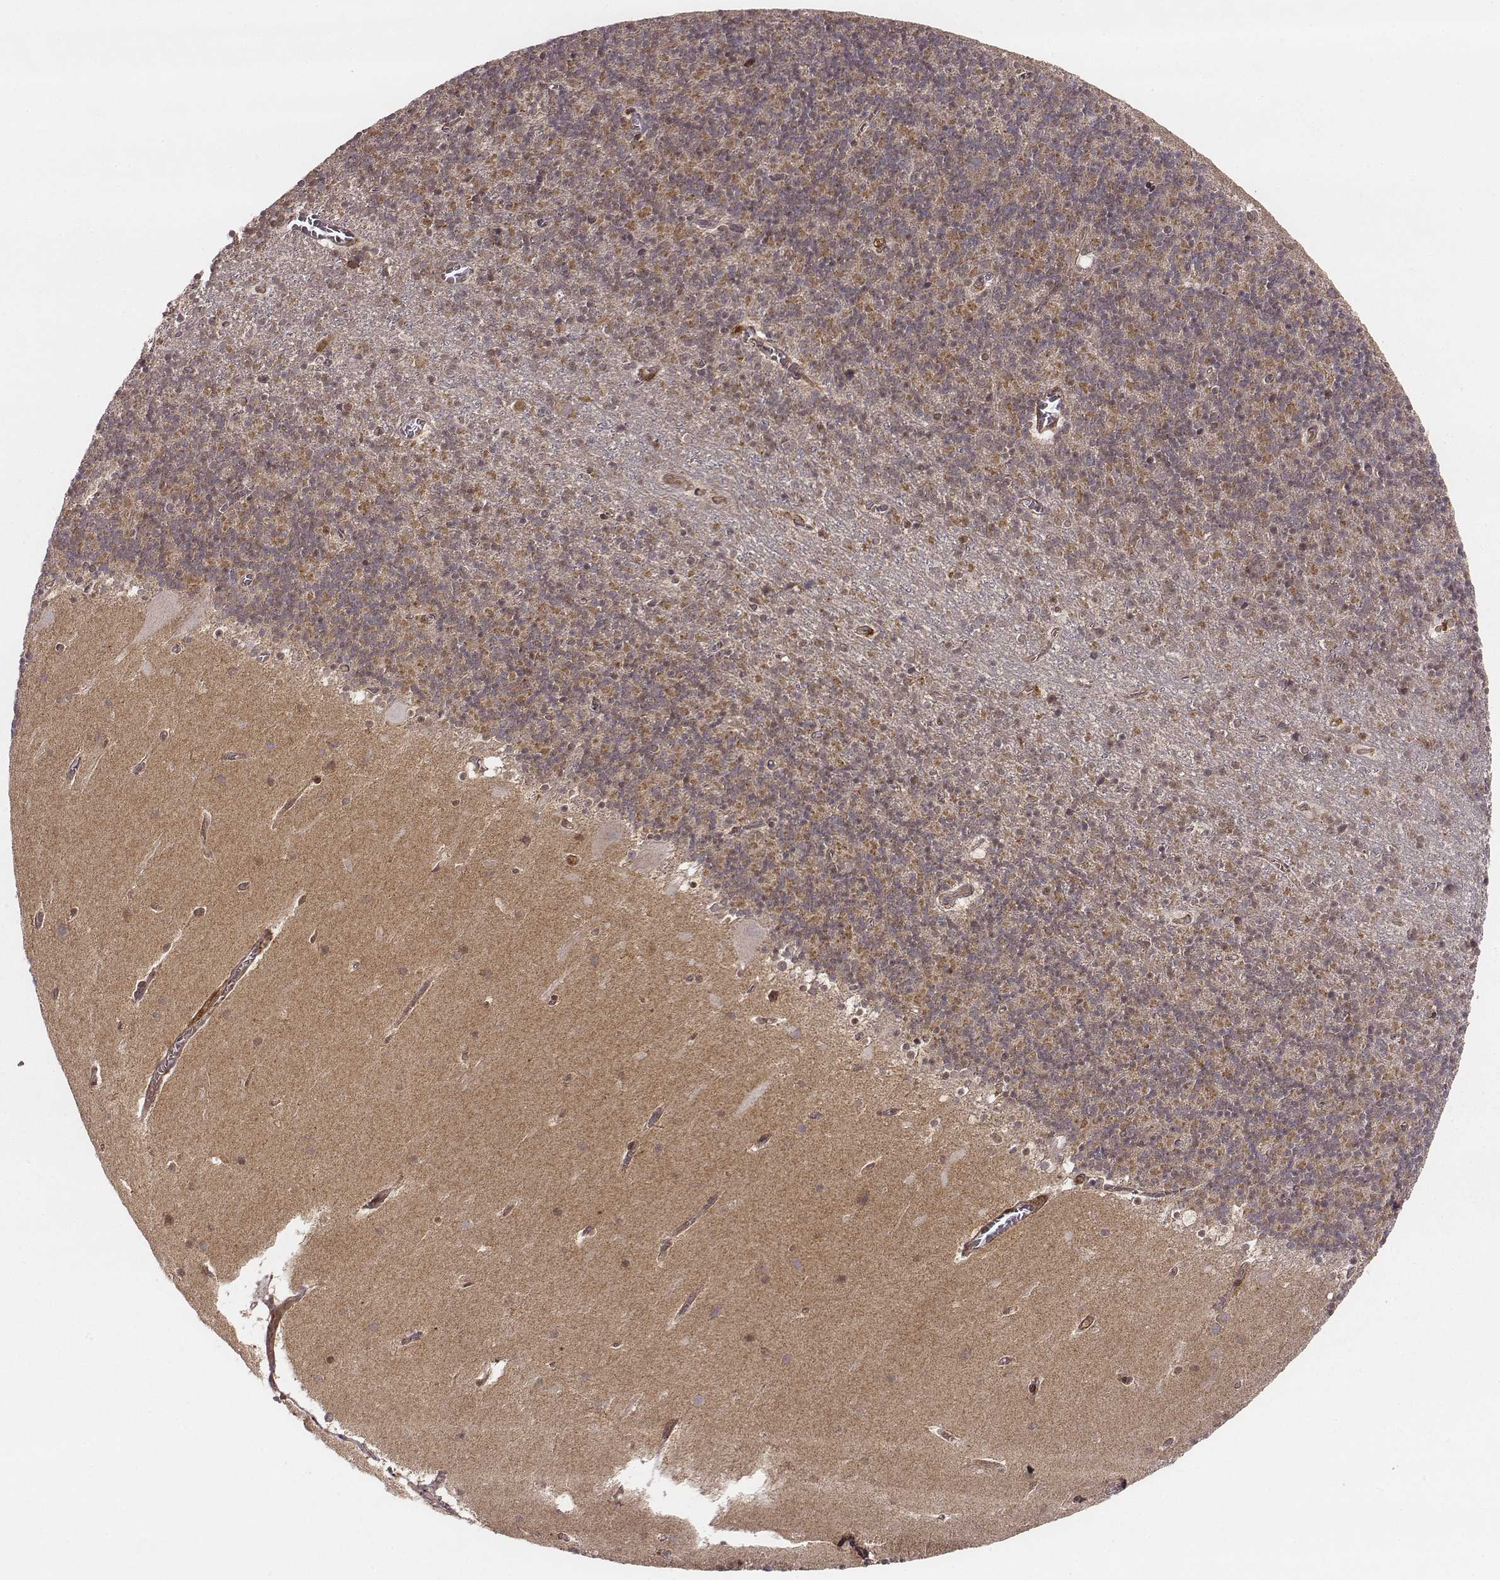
{"staining": {"intensity": "moderate", "quantity": ">75%", "location": "cytoplasmic/membranous"}, "tissue": "cerebellum", "cell_type": "Cells in granular layer", "image_type": "normal", "snomed": [{"axis": "morphology", "description": "Normal tissue, NOS"}, {"axis": "topography", "description": "Cerebellum"}], "caption": "IHC image of benign cerebellum: cerebellum stained using immunohistochemistry (IHC) displays medium levels of moderate protein expression localized specifically in the cytoplasmic/membranous of cells in granular layer, appearing as a cytoplasmic/membranous brown color.", "gene": "VPS26A", "patient": {"sex": "male", "age": 70}}